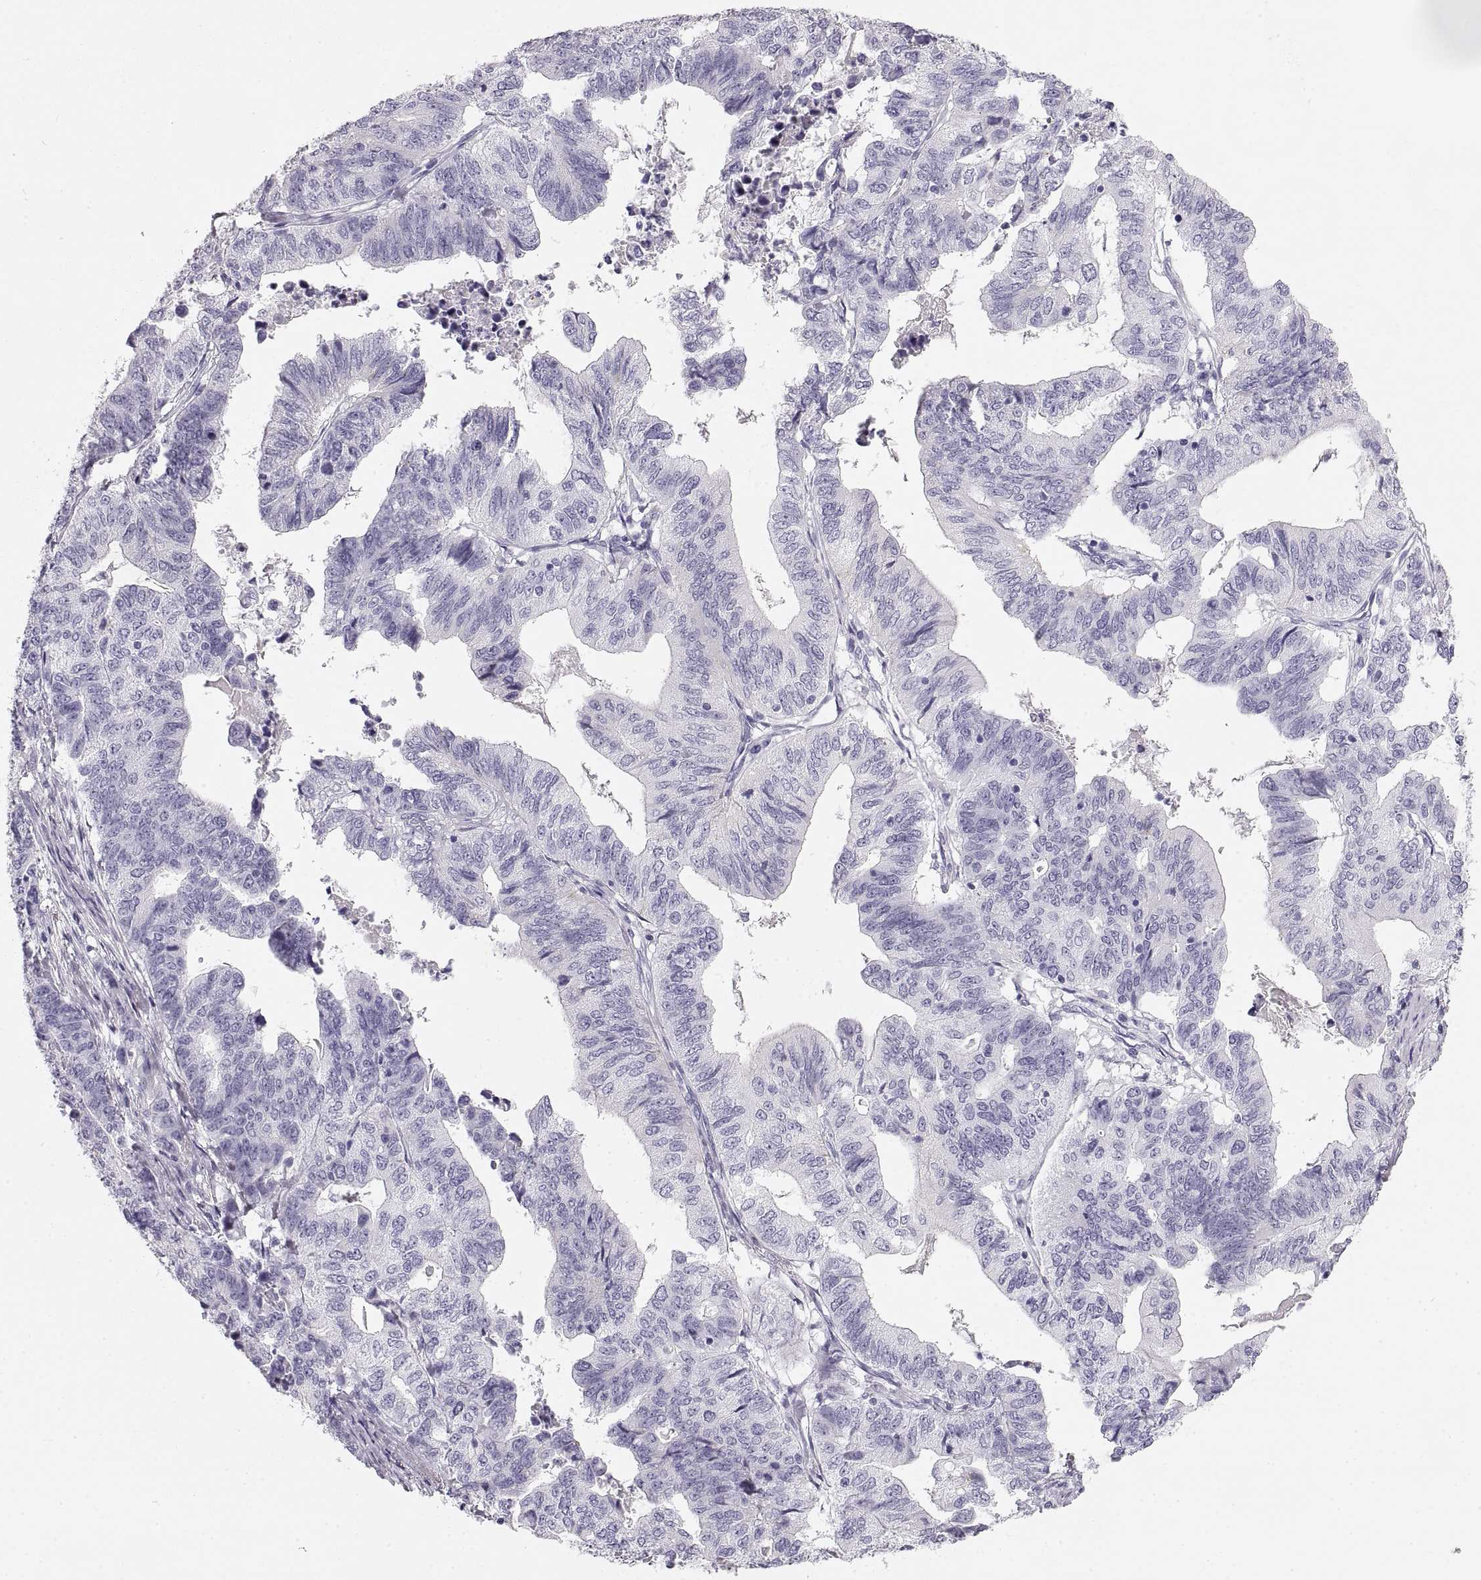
{"staining": {"intensity": "negative", "quantity": "none", "location": "none"}, "tissue": "stomach cancer", "cell_type": "Tumor cells", "image_type": "cancer", "snomed": [{"axis": "morphology", "description": "Adenocarcinoma, NOS"}, {"axis": "topography", "description": "Stomach, upper"}], "caption": "This photomicrograph is of adenocarcinoma (stomach) stained with immunohistochemistry (IHC) to label a protein in brown with the nuclei are counter-stained blue. There is no staining in tumor cells.", "gene": "CRYAA", "patient": {"sex": "female", "age": 67}}